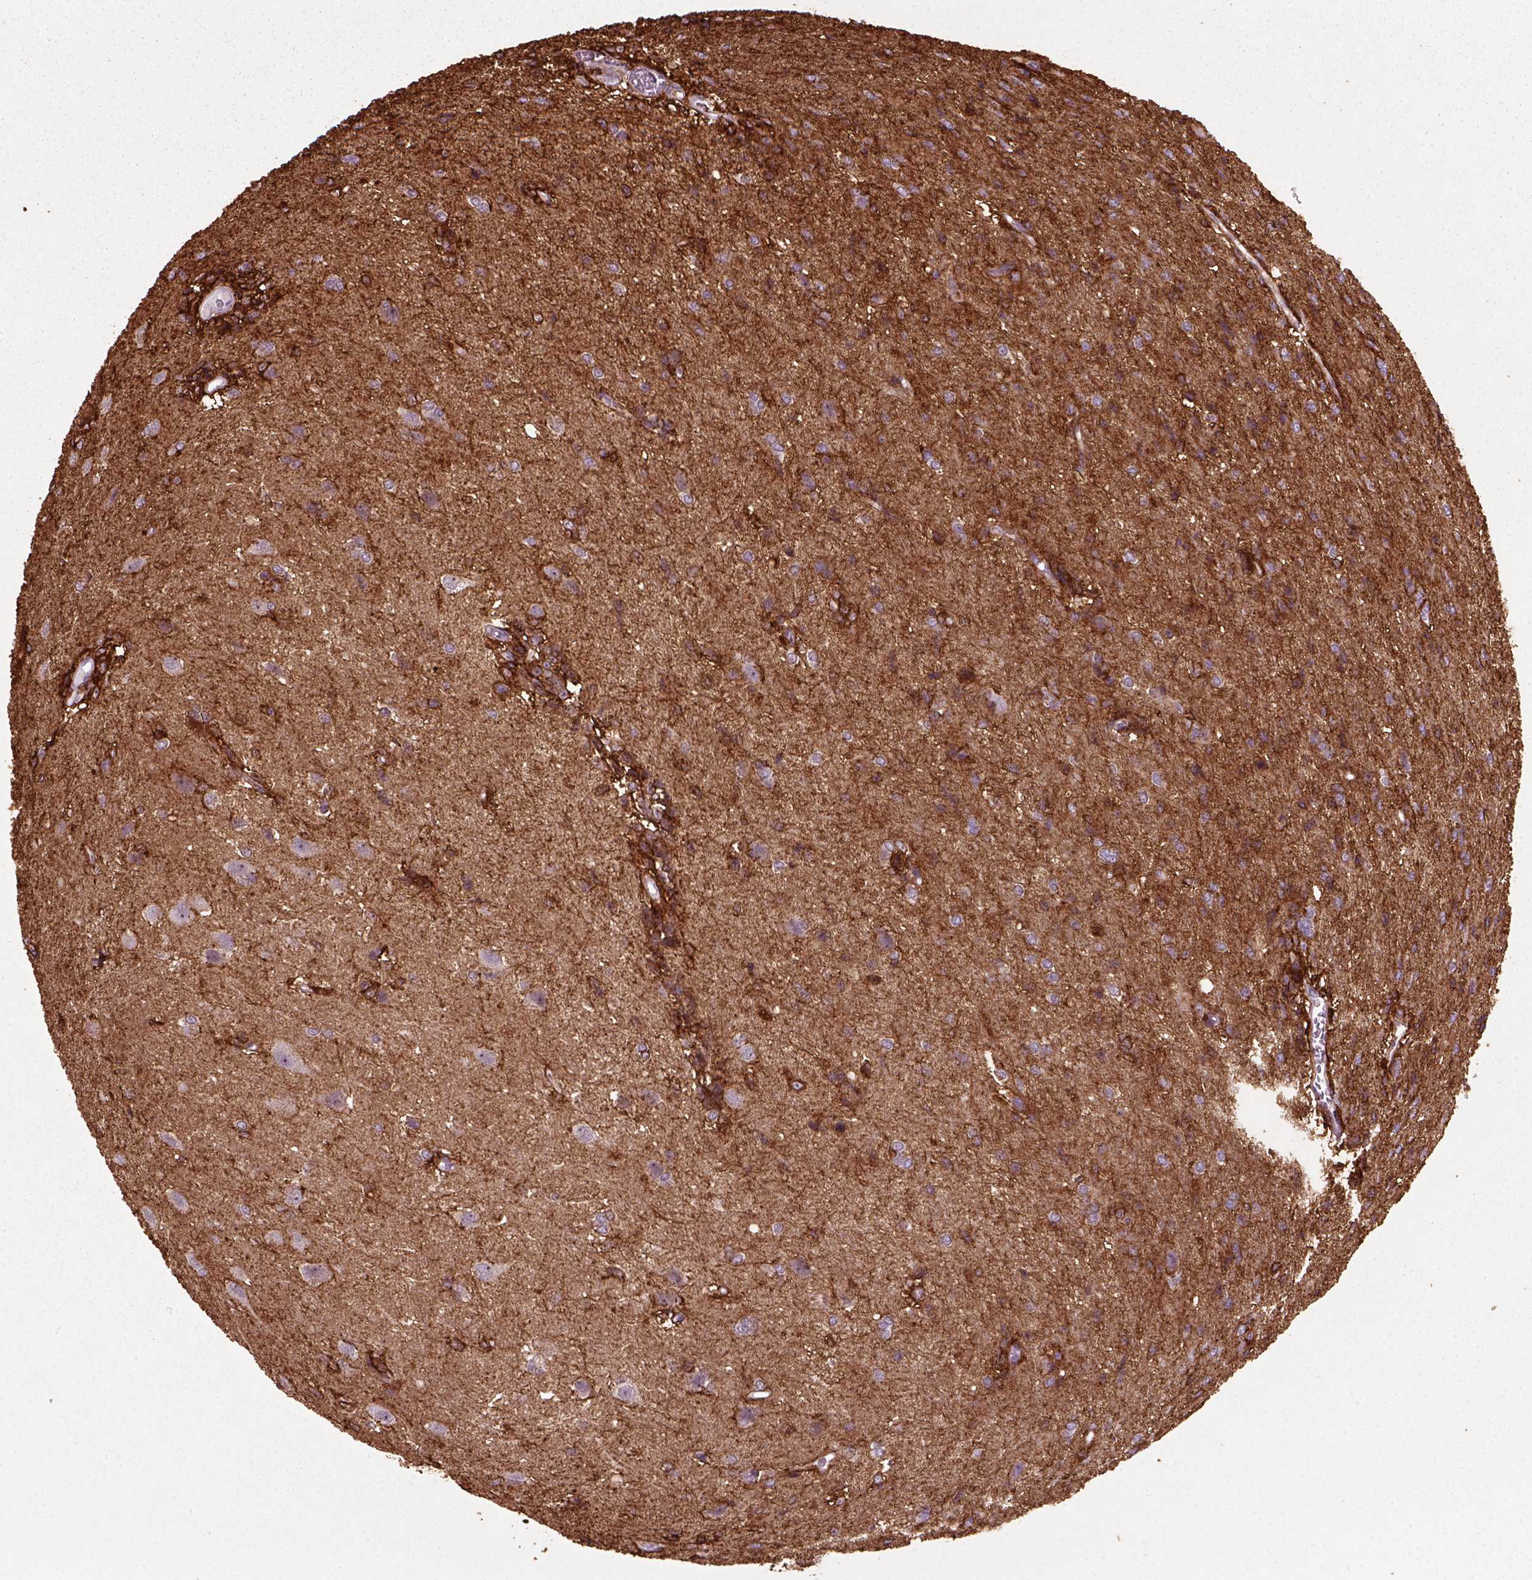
{"staining": {"intensity": "strong", "quantity": "<25%", "location": "cytoplasmic/membranous"}, "tissue": "glioma", "cell_type": "Tumor cells", "image_type": "cancer", "snomed": [{"axis": "morphology", "description": "Glioma, malignant, High grade"}, {"axis": "topography", "description": "Brain"}], "caption": "Glioma stained with a brown dye reveals strong cytoplasmic/membranous positive expression in approximately <25% of tumor cells.", "gene": "MARCKS", "patient": {"sex": "male", "age": 68}}